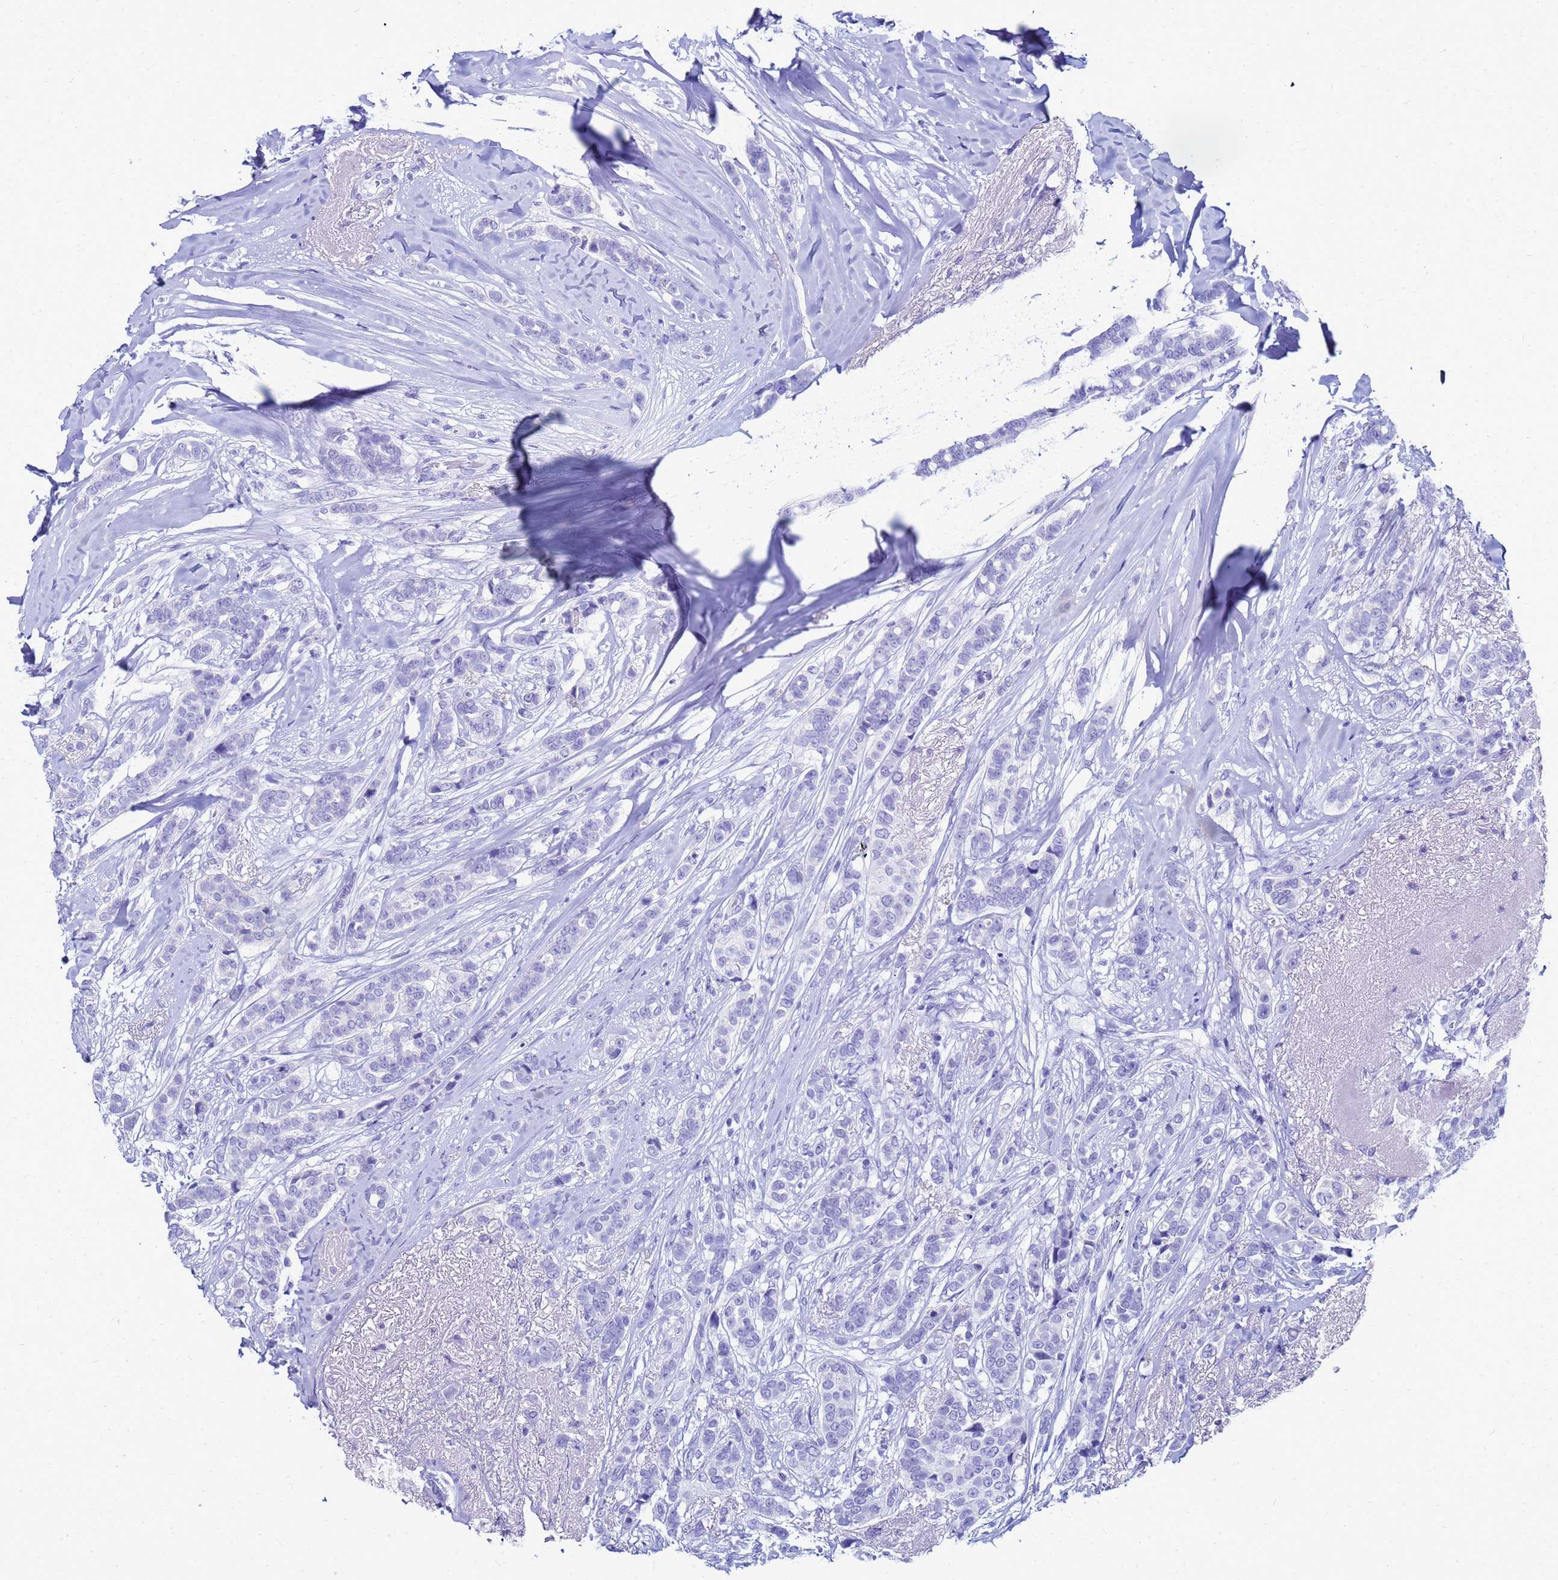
{"staining": {"intensity": "negative", "quantity": "none", "location": "none"}, "tissue": "breast cancer", "cell_type": "Tumor cells", "image_type": "cancer", "snomed": [{"axis": "morphology", "description": "Lobular carcinoma"}, {"axis": "topography", "description": "Breast"}], "caption": "A micrograph of human breast cancer (lobular carcinoma) is negative for staining in tumor cells.", "gene": "CKB", "patient": {"sex": "female", "age": 51}}